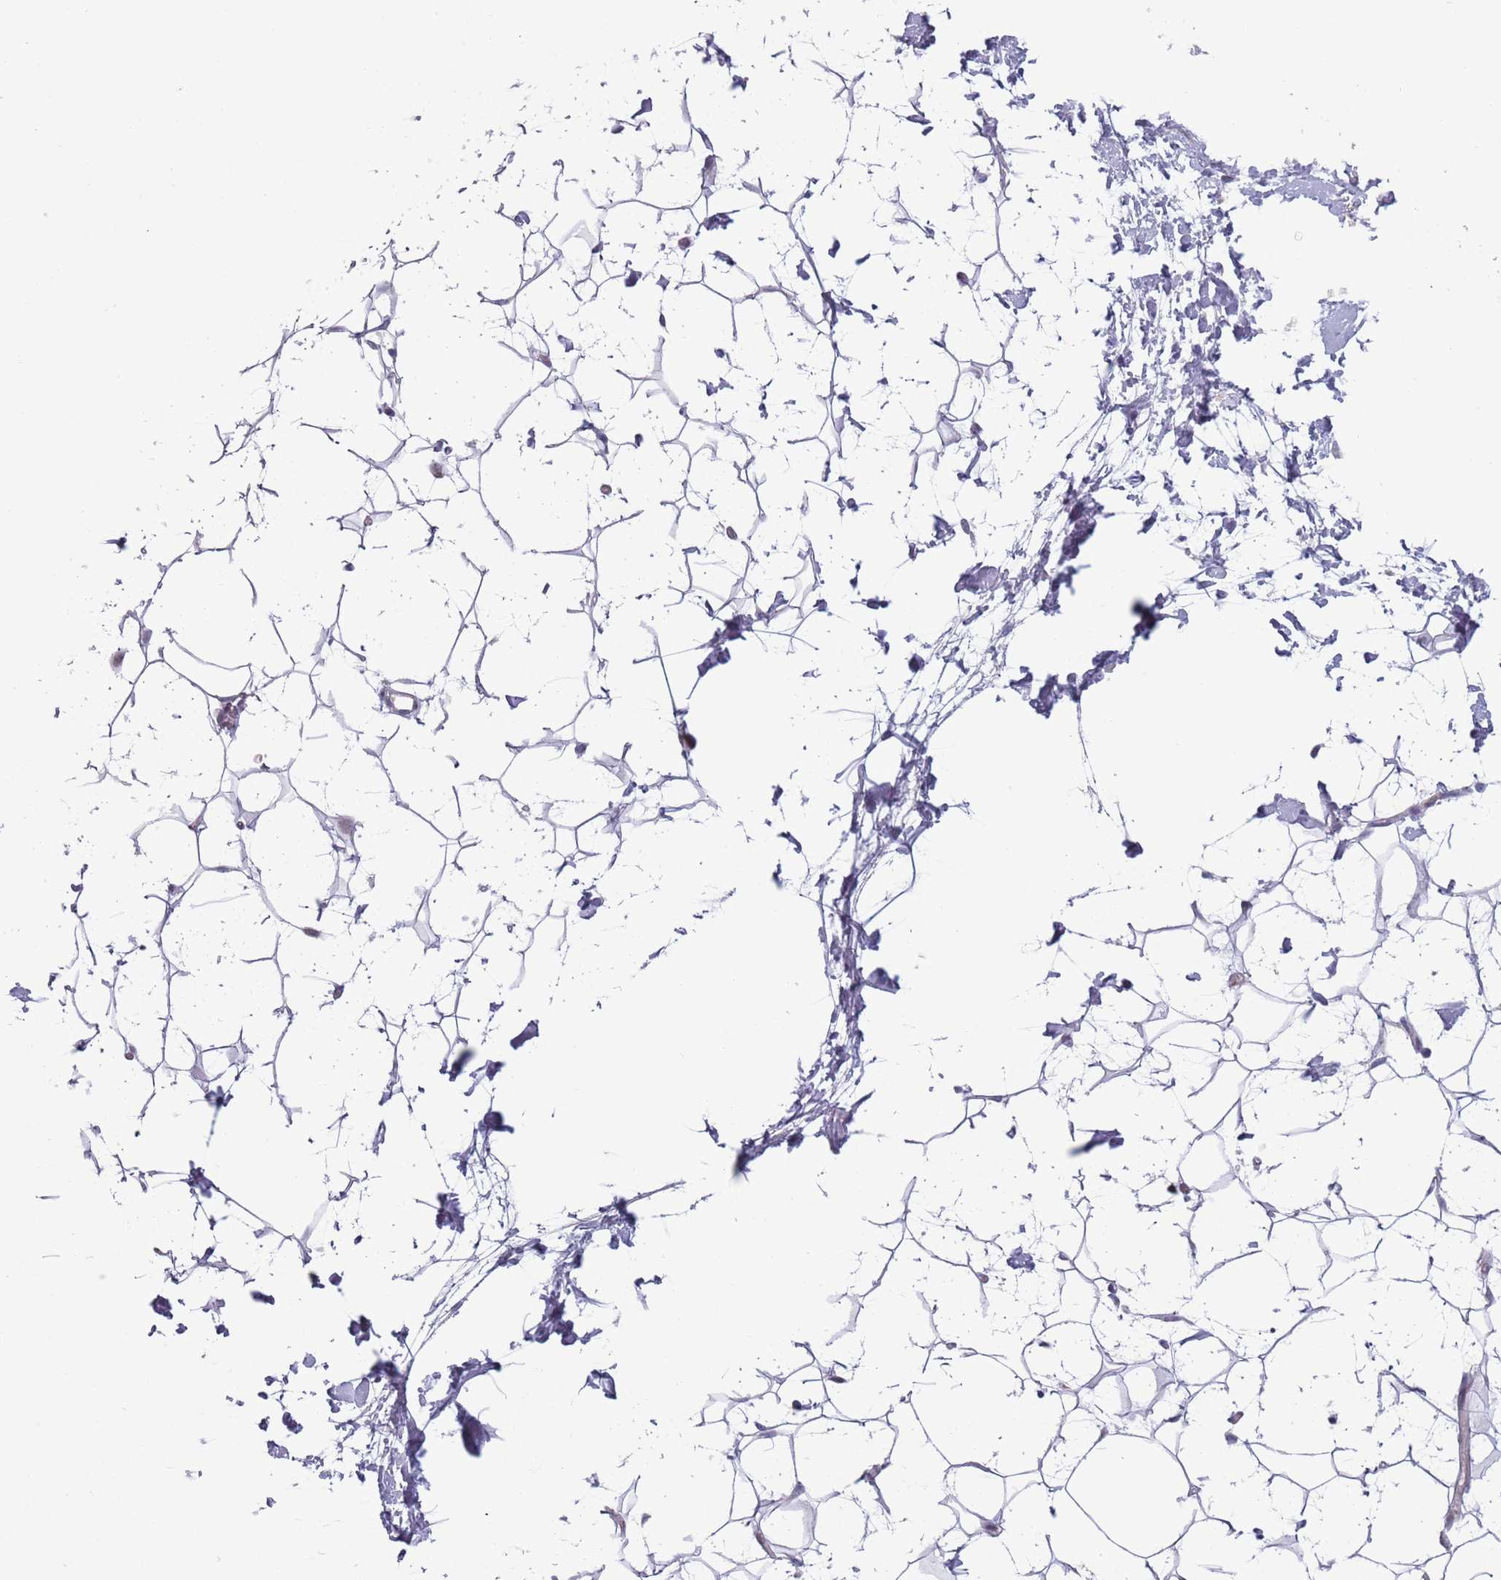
{"staining": {"intensity": "negative", "quantity": "none", "location": "none"}, "tissue": "adipose tissue", "cell_type": "Adipocytes", "image_type": "normal", "snomed": [{"axis": "morphology", "description": "Normal tissue, NOS"}, {"axis": "topography", "description": "Breast"}], "caption": "There is no significant staining in adipocytes of adipose tissue. (DAB (3,3'-diaminobenzidine) IHC, high magnification).", "gene": "CLNS1A", "patient": {"sex": "female", "age": 26}}